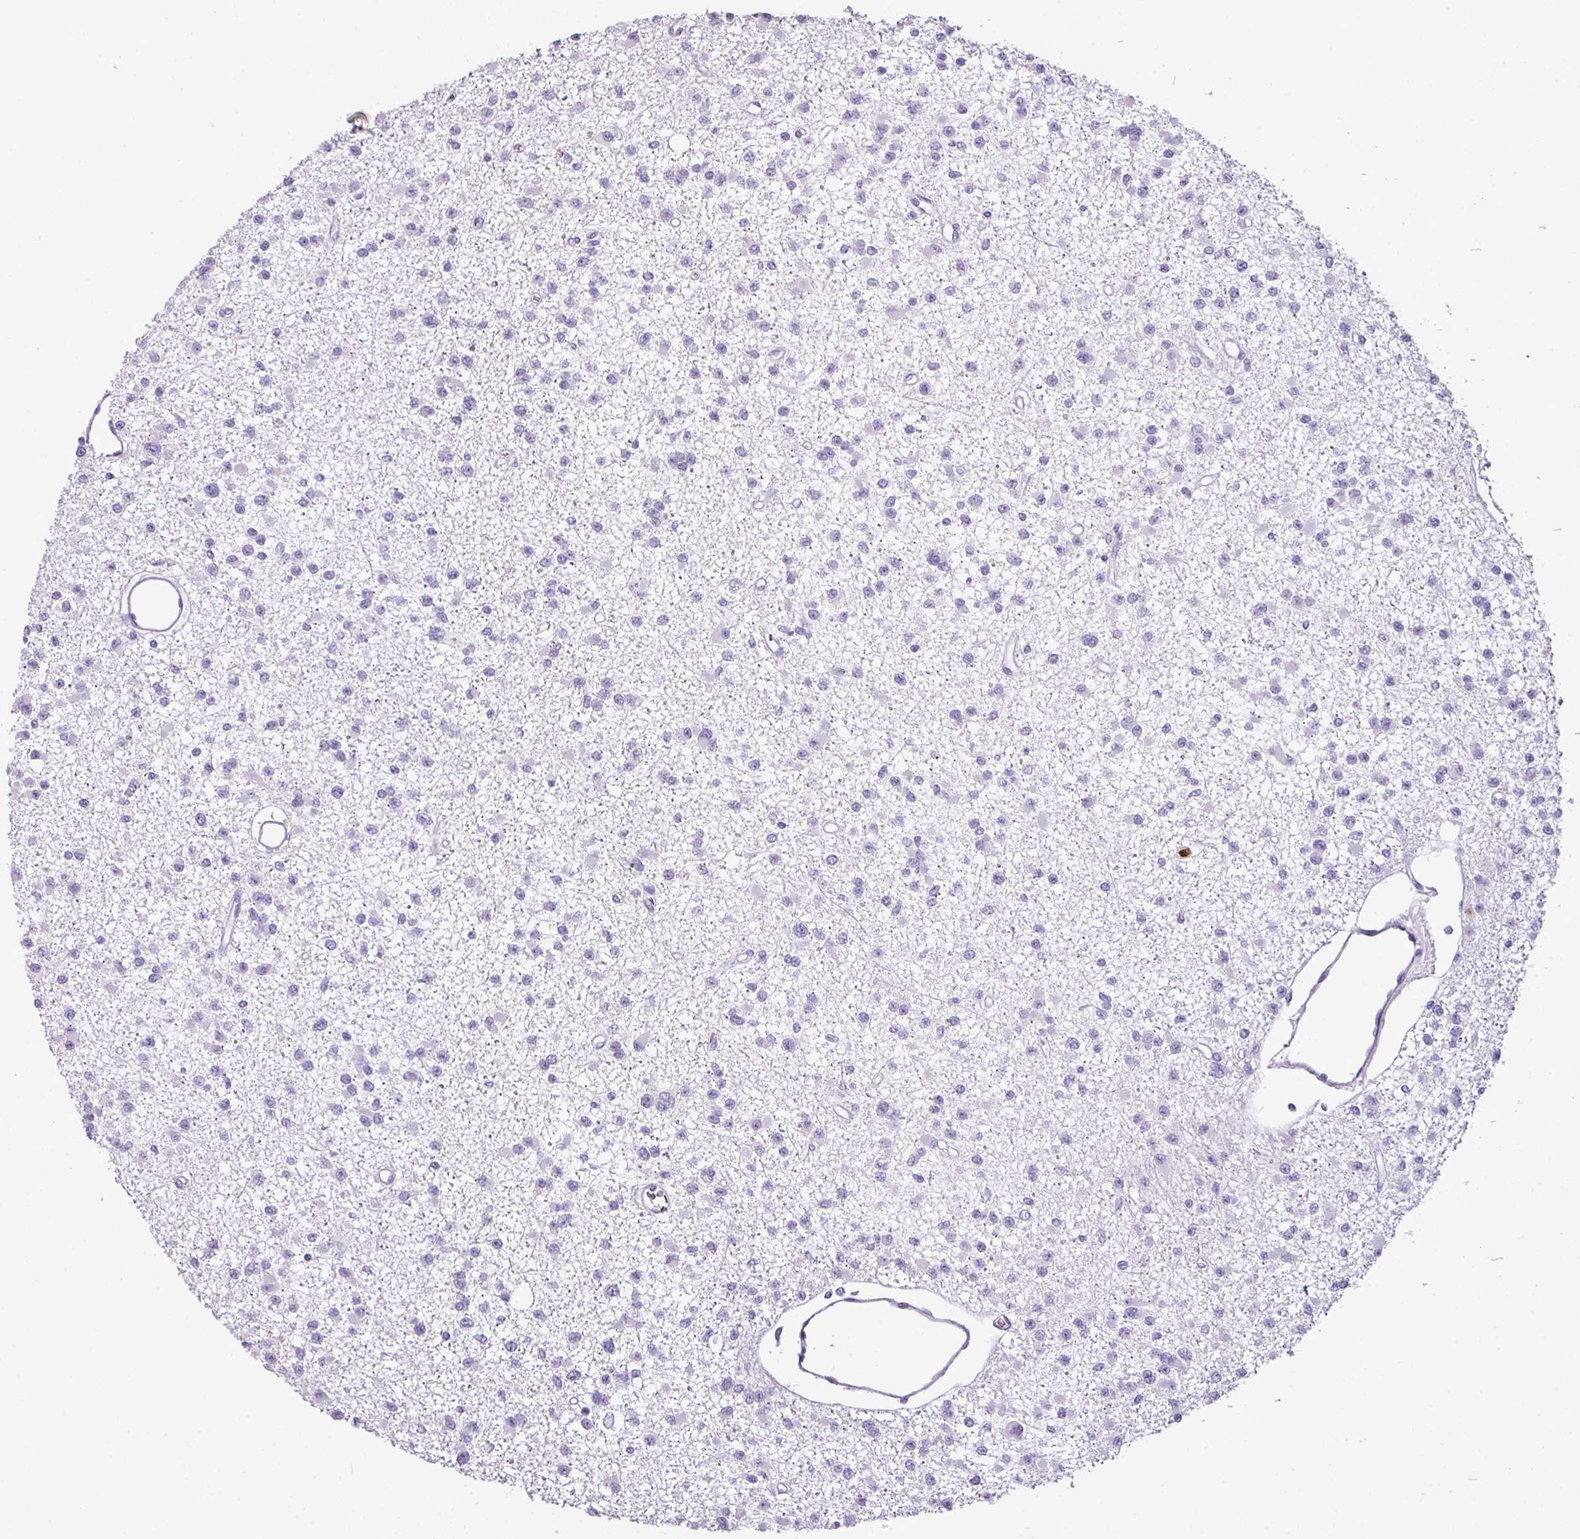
{"staining": {"intensity": "negative", "quantity": "none", "location": "none"}, "tissue": "glioma", "cell_type": "Tumor cells", "image_type": "cancer", "snomed": [{"axis": "morphology", "description": "Glioma, malignant, Low grade"}, {"axis": "topography", "description": "Brain"}], "caption": "Tumor cells show no significant positivity in malignant glioma (low-grade). Nuclei are stained in blue.", "gene": "CTSG", "patient": {"sex": "female", "age": 22}}